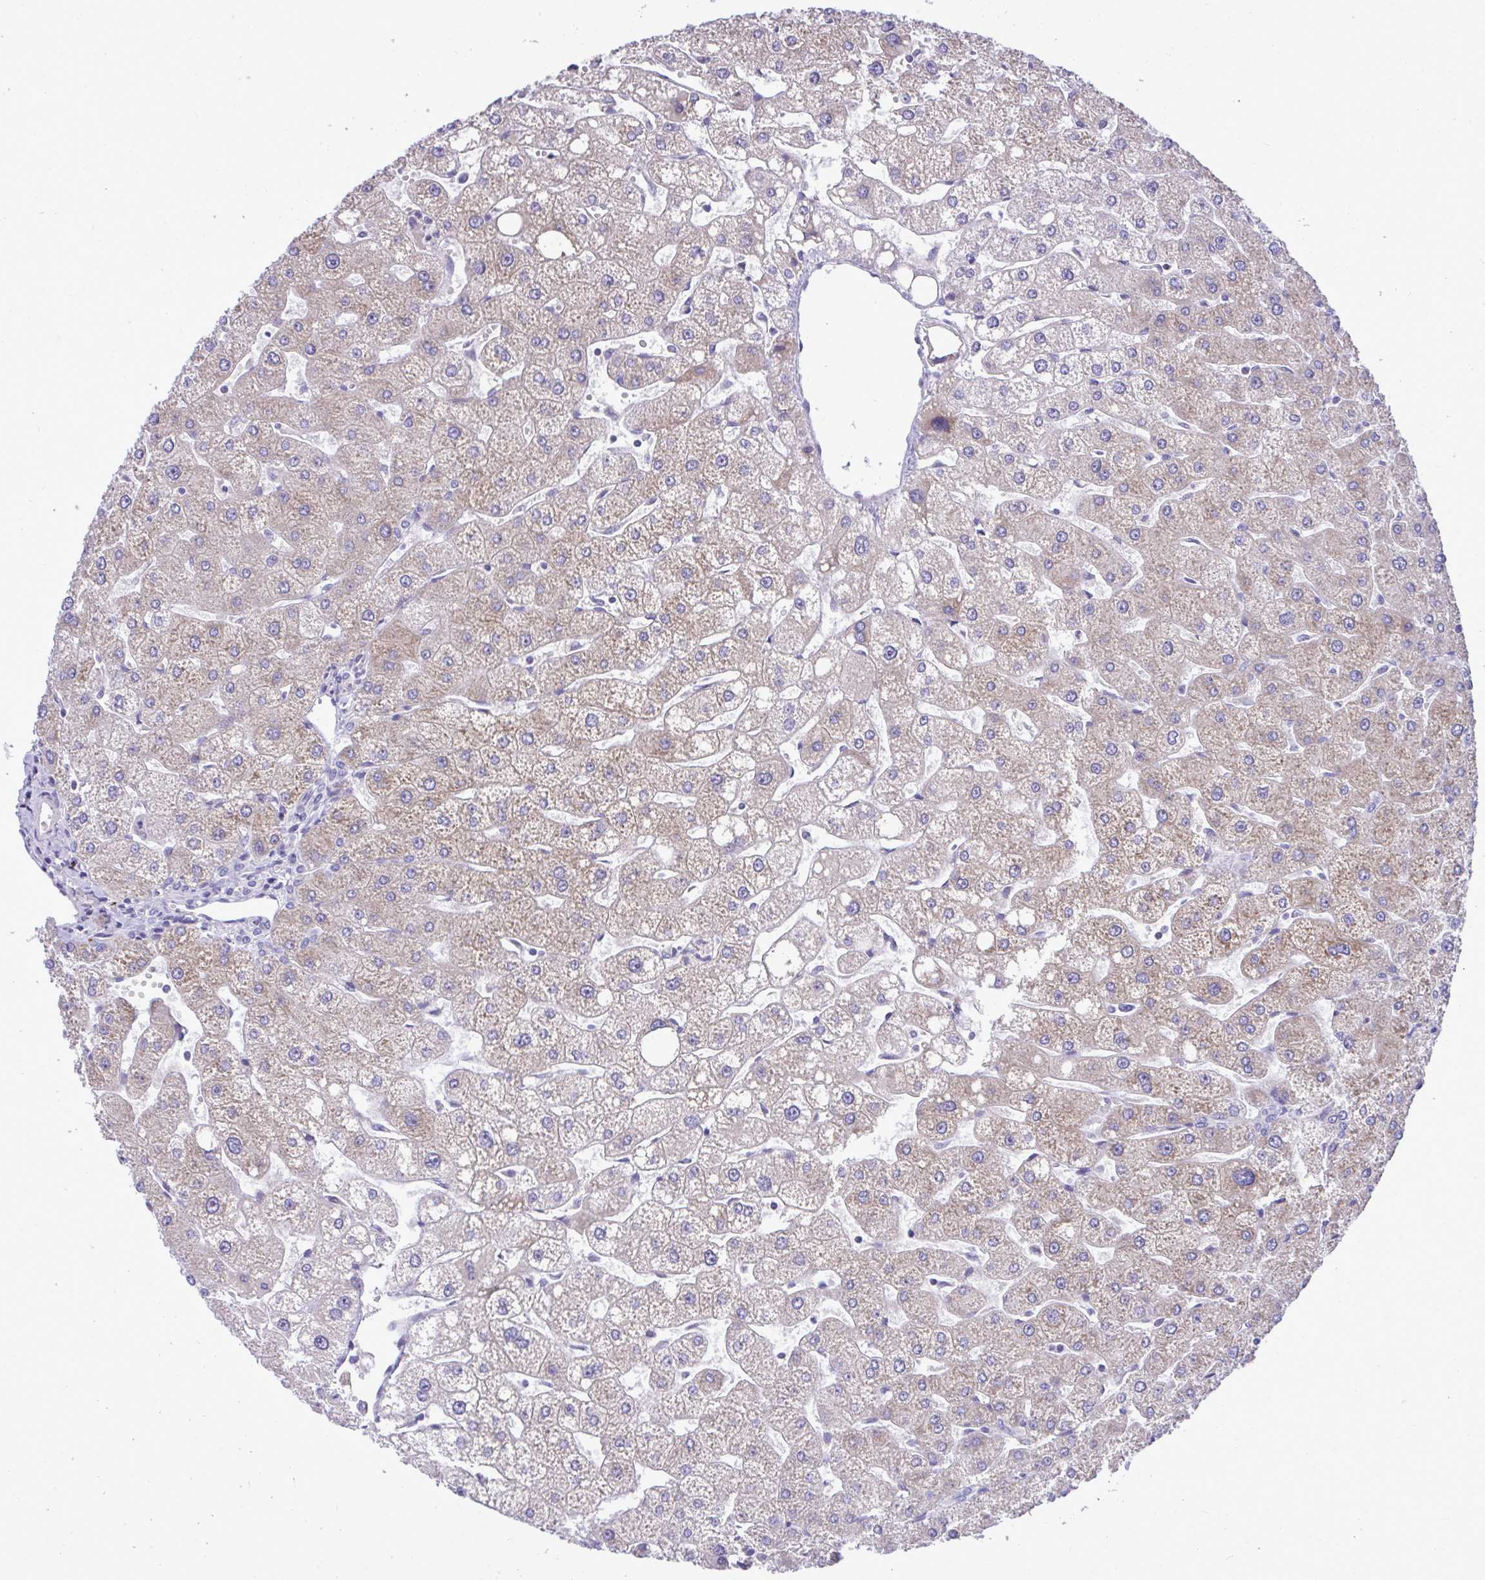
{"staining": {"intensity": "negative", "quantity": "none", "location": "none"}, "tissue": "liver", "cell_type": "Cholangiocytes", "image_type": "normal", "snomed": [{"axis": "morphology", "description": "Normal tissue, NOS"}, {"axis": "topography", "description": "Liver"}], "caption": "There is no significant staining in cholangiocytes of liver.", "gene": "PIGK", "patient": {"sex": "male", "age": 67}}